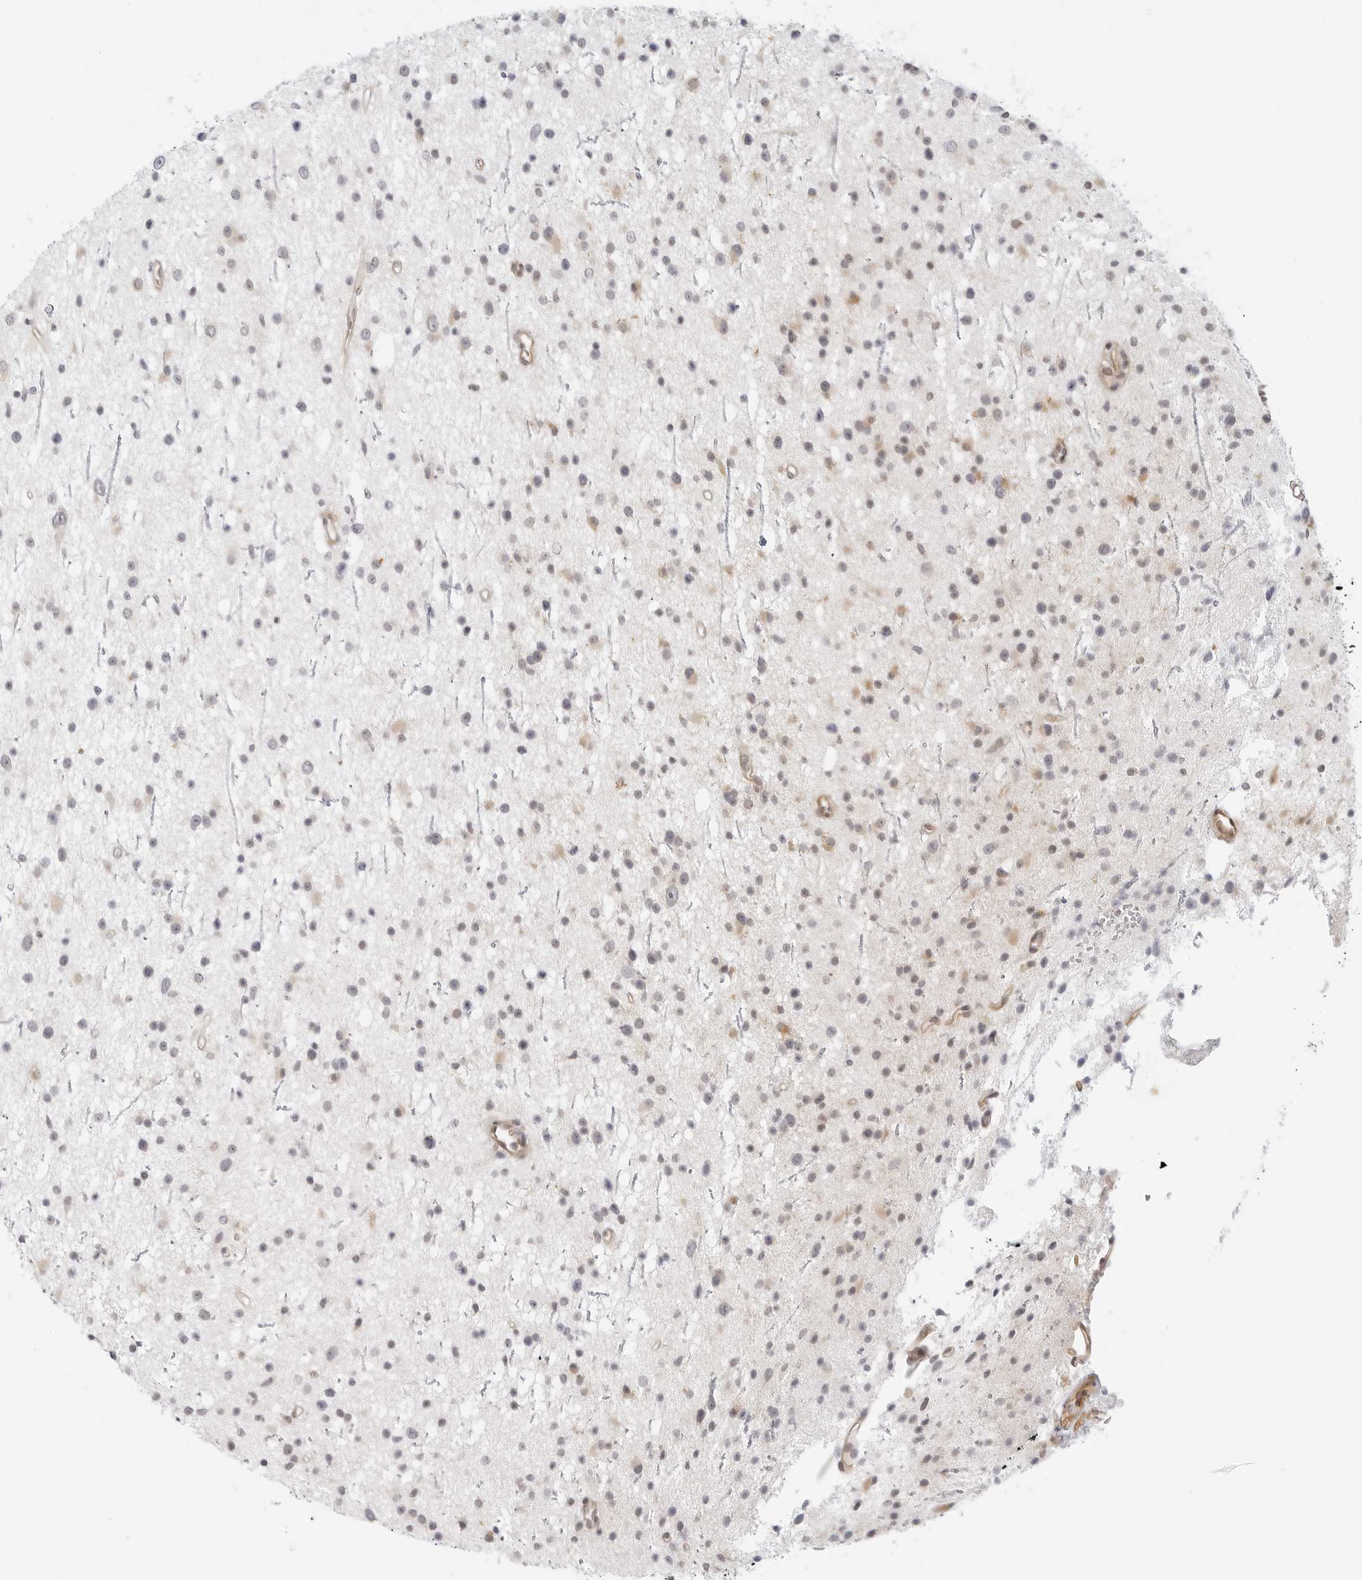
{"staining": {"intensity": "weak", "quantity": "25%-75%", "location": "cytoplasmic/membranous"}, "tissue": "glioma", "cell_type": "Tumor cells", "image_type": "cancer", "snomed": [{"axis": "morphology", "description": "Glioma, malignant, Low grade"}, {"axis": "topography", "description": "Cerebral cortex"}], "caption": "Immunohistochemistry image of neoplastic tissue: human malignant low-grade glioma stained using immunohistochemistry displays low levels of weak protein expression localized specifically in the cytoplasmic/membranous of tumor cells, appearing as a cytoplasmic/membranous brown color.", "gene": "TCP1", "patient": {"sex": "female", "age": 39}}